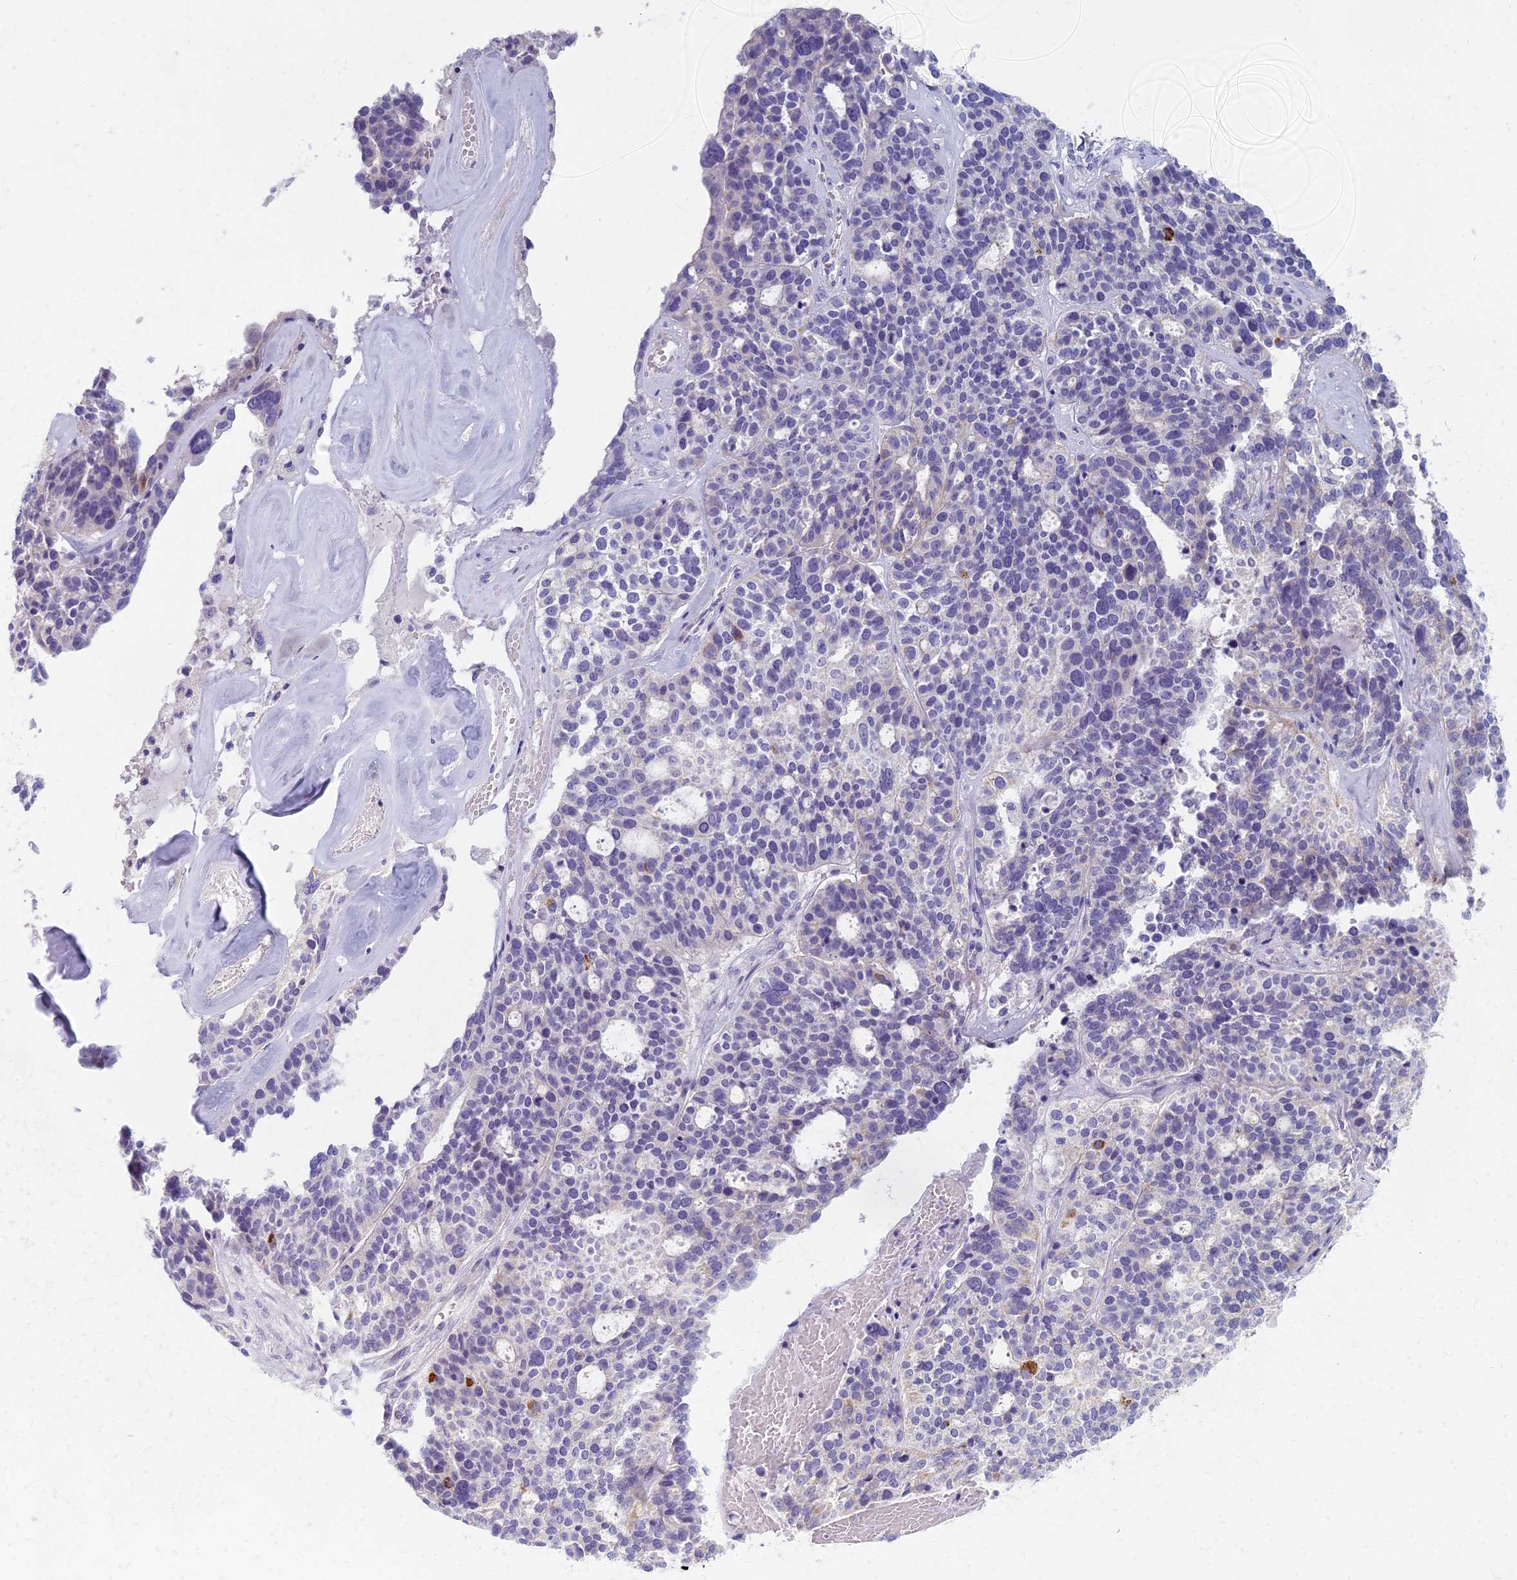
{"staining": {"intensity": "negative", "quantity": "none", "location": "none"}, "tissue": "ovarian cancer", "cell_type": "Tumor cells", "image_type": "cancer", "snomed": [{"axis": "morphology", "description": "Cystadenocarcinoma, serous, NOS"}, {"axis": "topography", "description": "Ovary"}], "caption": "High power microscopy histopathology image of an immunohistochemistry micrograph of ovarian serous cystadenocarcinoma, revealing no significant expression in tumor cells. (DAB (3,3'-diaminobenzidine) immunohistochemistry, high magnification).", "gene": "AP4E1", "patient": {"sex": "female", "age": 59}}